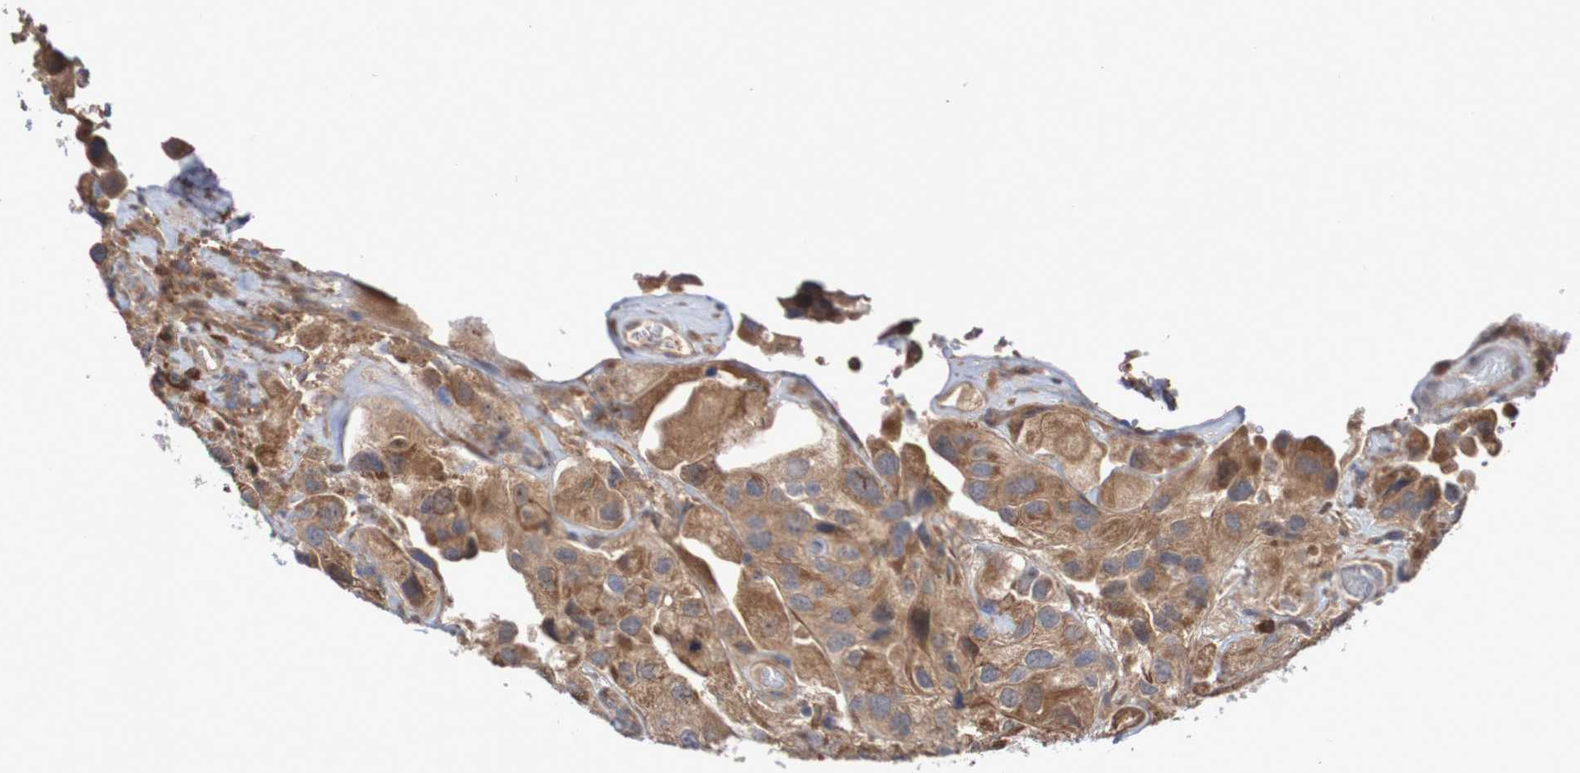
{"staining": {"intensity": "moderate", "quantity": ">75%", "location": "cytoplasmic/membranous"}, "tissue": "urothelial cancer", "cell_type": "Tumor cells", "image_type": "cancer", "snomed": [{"axis": "morphology", "description": "Urothelial carcinoma, High grade"}, {"axis": "topography", "description": "Urinary bladder"}], "caption": "Protein analysis of high-grade urothelial carcinoma tissue demonstrates moderate cytoplasmic/membranous positivity in about >75% of tumor cells.", "gene": "PHPT1", "patient": {"sex": "female", "age": 64}}